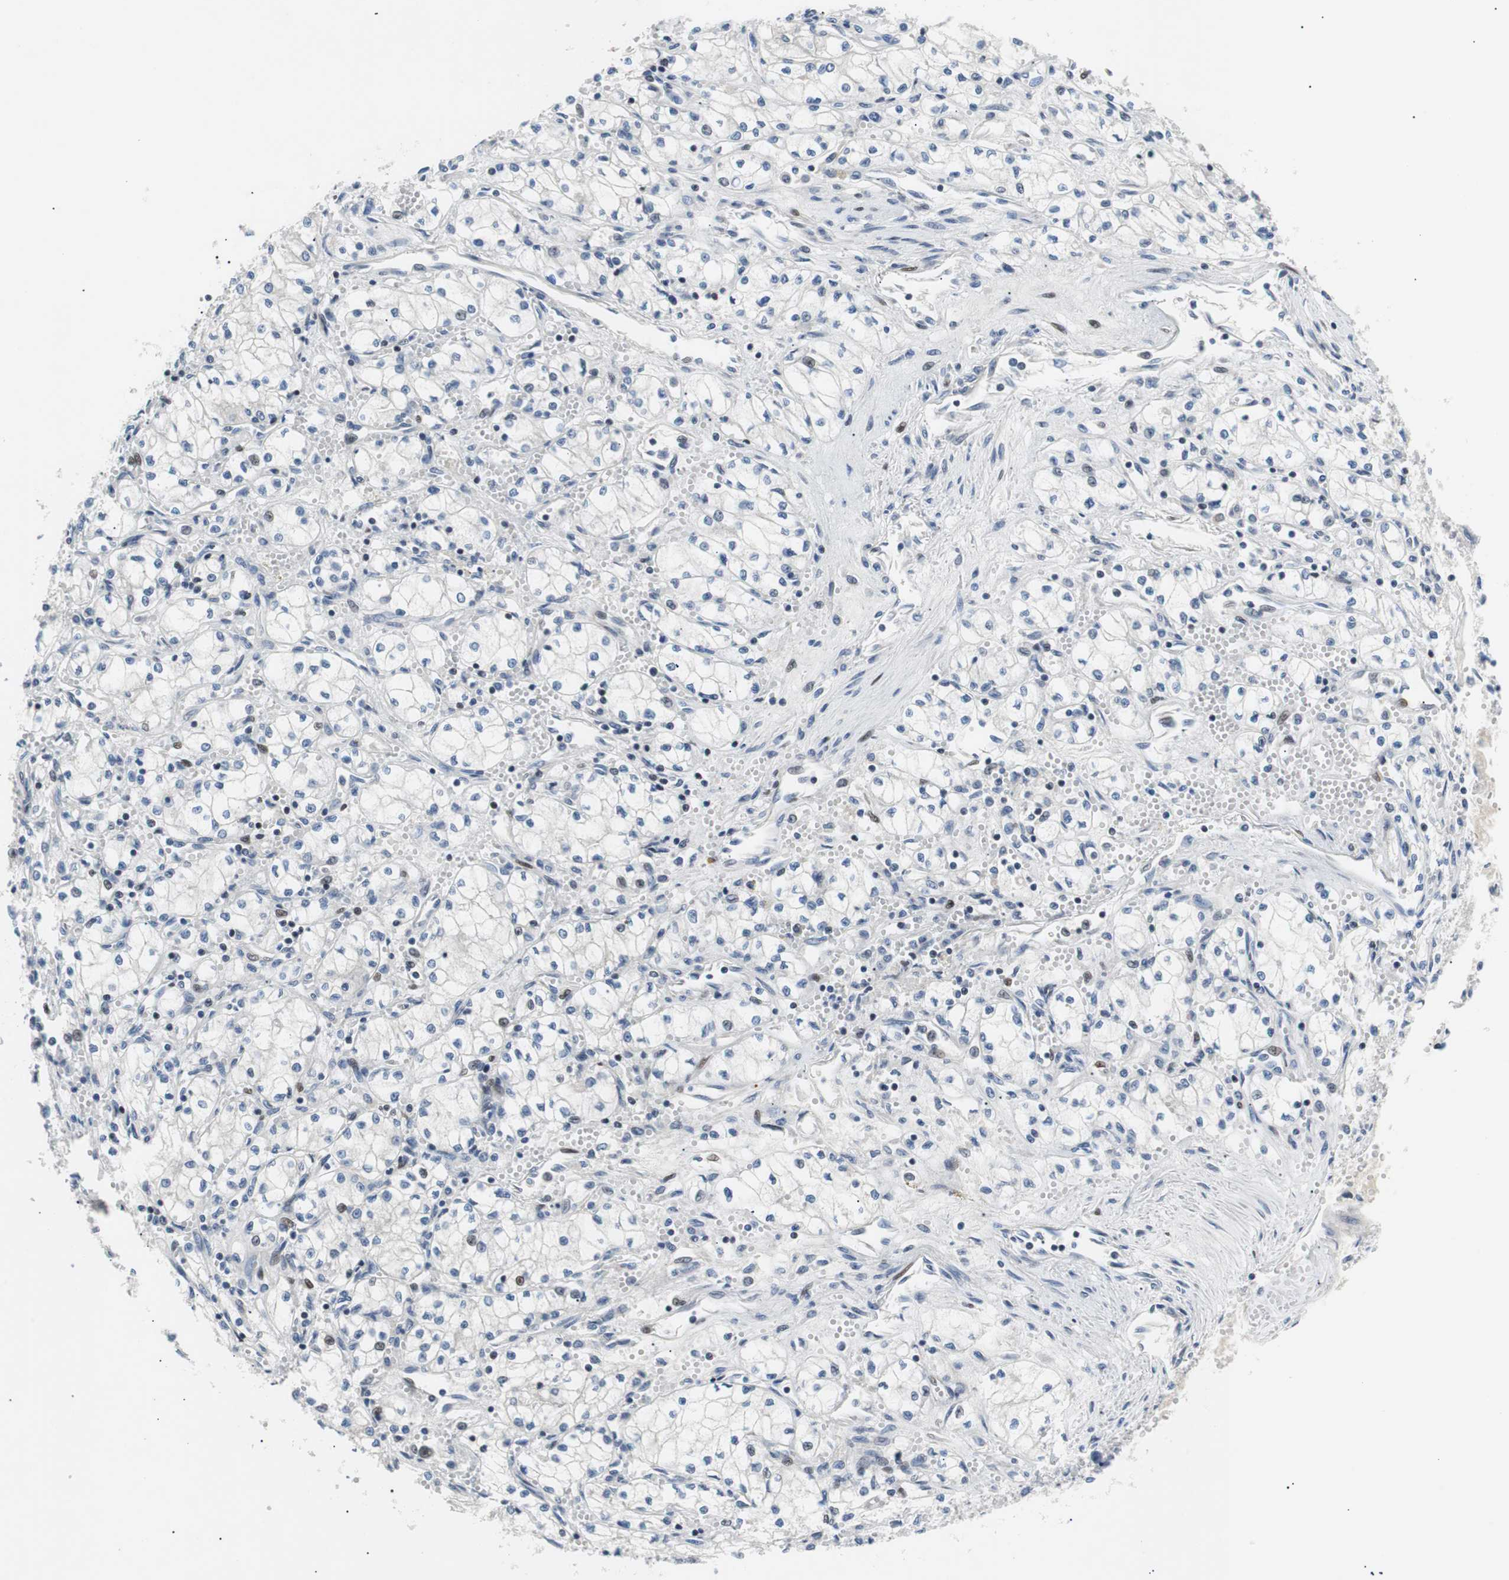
{"staining": {"intensity": "negative", "quantity": "none", "location": "none"}, "tissue": "renal cancer", "cell_type": "Tumor cells", "image_type": "cancer", "snomed": [{"axis": "morphology", "description": "Normal tissue, NOS"}, {"axis": "morphology", "description": "Adenocarcinoma, NOS"}, {"axis": "topography", "description": "Kidney"}], "caption": "Adenocarcinoma (renal) was stained to show a protein in brown. There is no significant positivity in tumor cells. The staining was performed using DAB to visualize the protein expression in brown, while the nuclei were stained in blue with hematoxylin (Magnification: 20x).", "gene": "MAP2K4", "patient": {"sex": "male", "age": 59}}